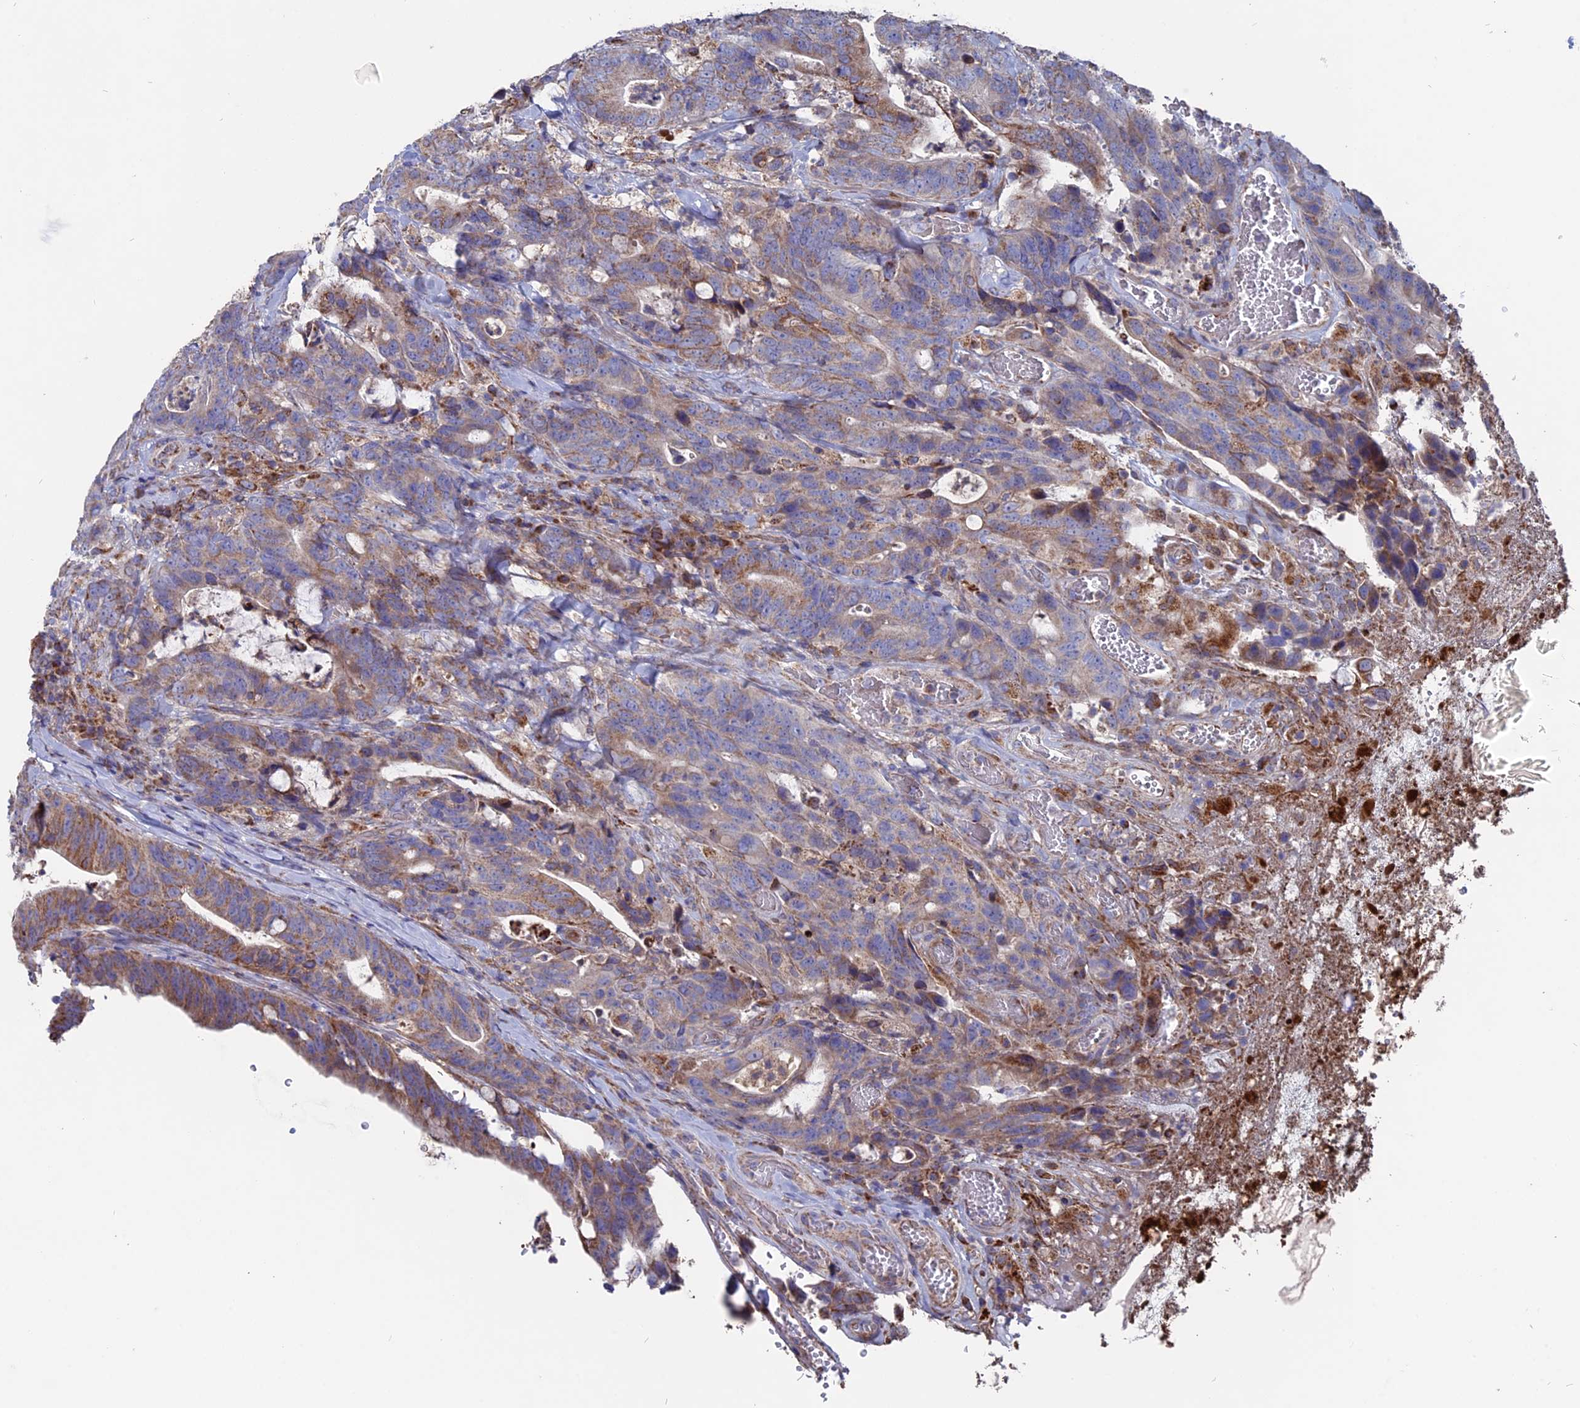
{"staining": {"intensity": "weak", "quantity": ">75%", "location": "cytoplasmic/membranous"}, "tissue": "colorectal cancer", "cell_type": "Tumor cells", "image_type": "cancer", "snomed": [{"axis": "morphology", "description": "Adenocarcinoma, NOS"}, {"axis": "topography", "description": "Colon"}], "caption": "Immunohistochemistry (IHC) photomicrograph of adenocarcinoma (colorectal) stained for a protein (brown), which shows low levels of weak cytoplasmic/membranous expression in about >75% of tumor cells.", "gene": "TGFA", "patient": {"sex": "female", "age": 82}}